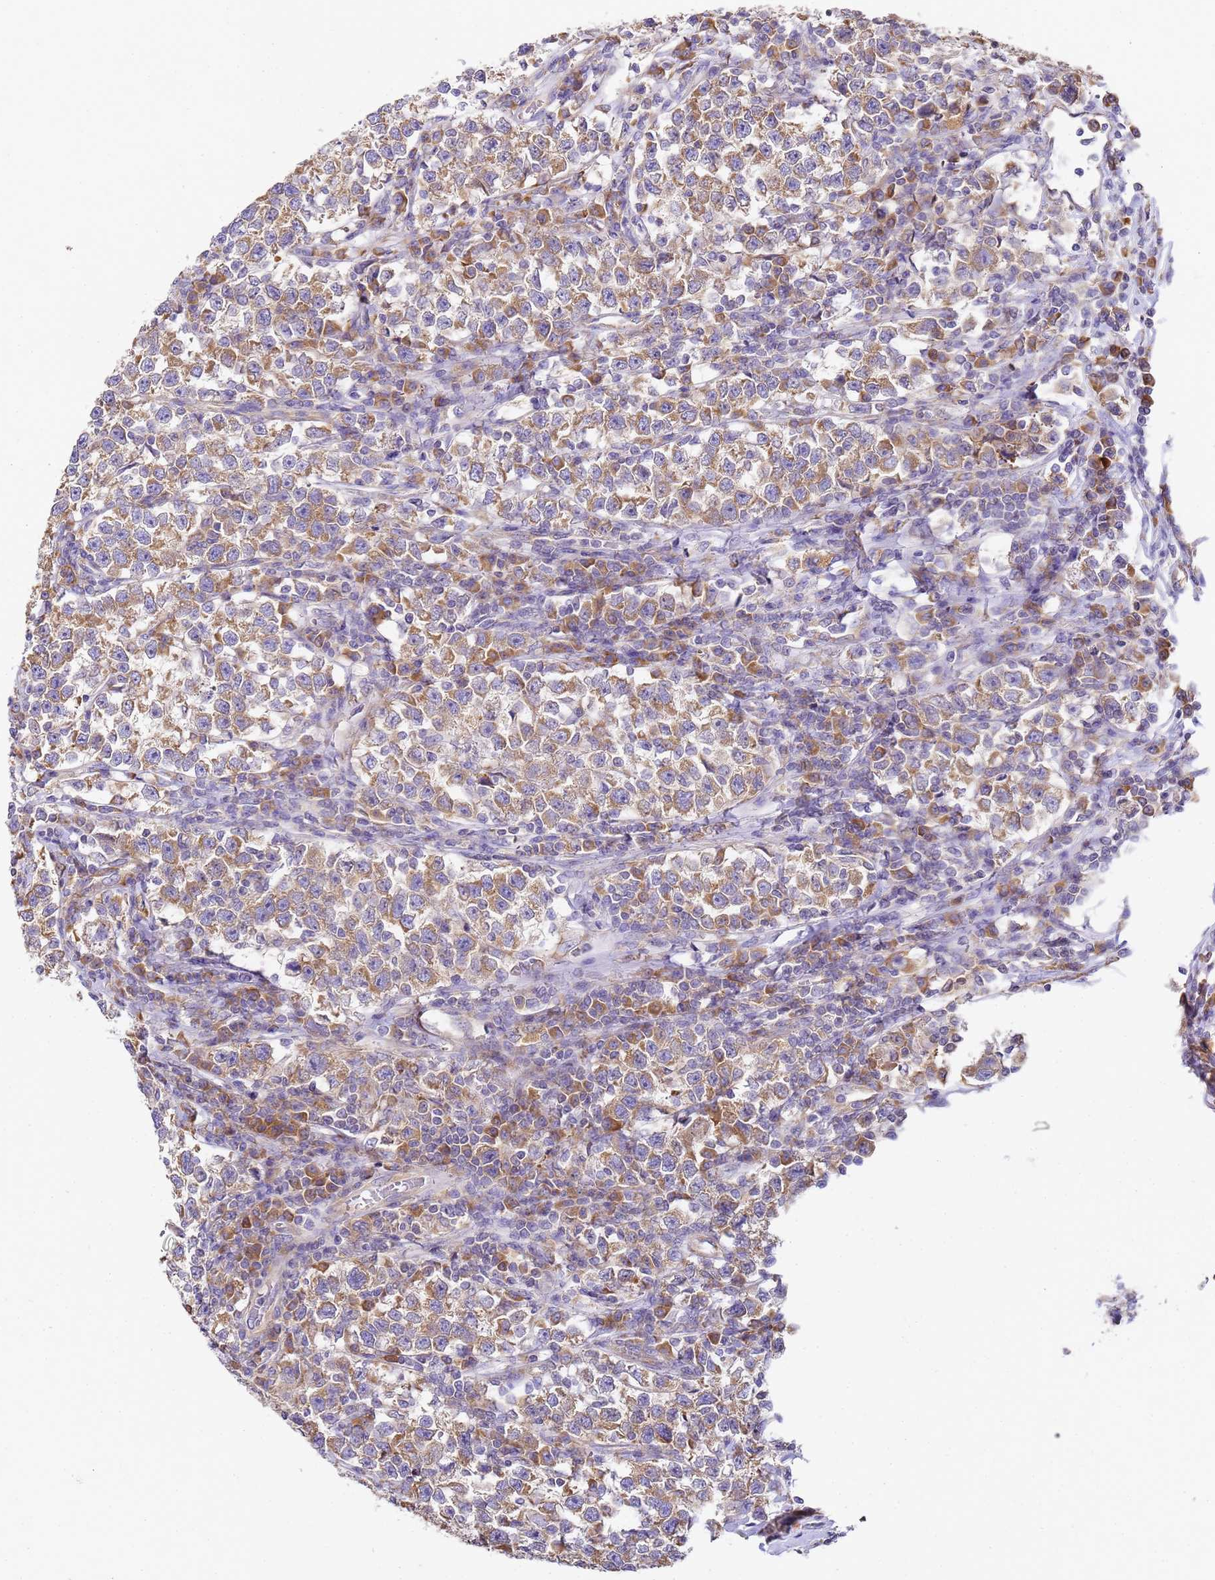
{"staining": {"intensity": "moderate", "quantity": "25%-75%", "location": "cytoplasmic/membranous"}, "tissue": "testis cancer", "cell_type": "Tumor cells", "image_type": "cancer", "snomed": [{"axis": "morphology", "description": "Normal tissue, NOS"}, {"axis": "morphology", "description": "Seminoma, NOS"}, {"axis": "topography", "description": "Testis"}], "caption": "Protein staining of testis cancer tissue shows moderate cytoplasmic/membranous expression in approximately 25%-75% of tumor cells. Using DAB (brown) and hematoxylin (blue) stains, captured at high magnification using brightfield microscopy.", "gene": "RPL13A", "patient": {"sex": "male", "age": 43}}